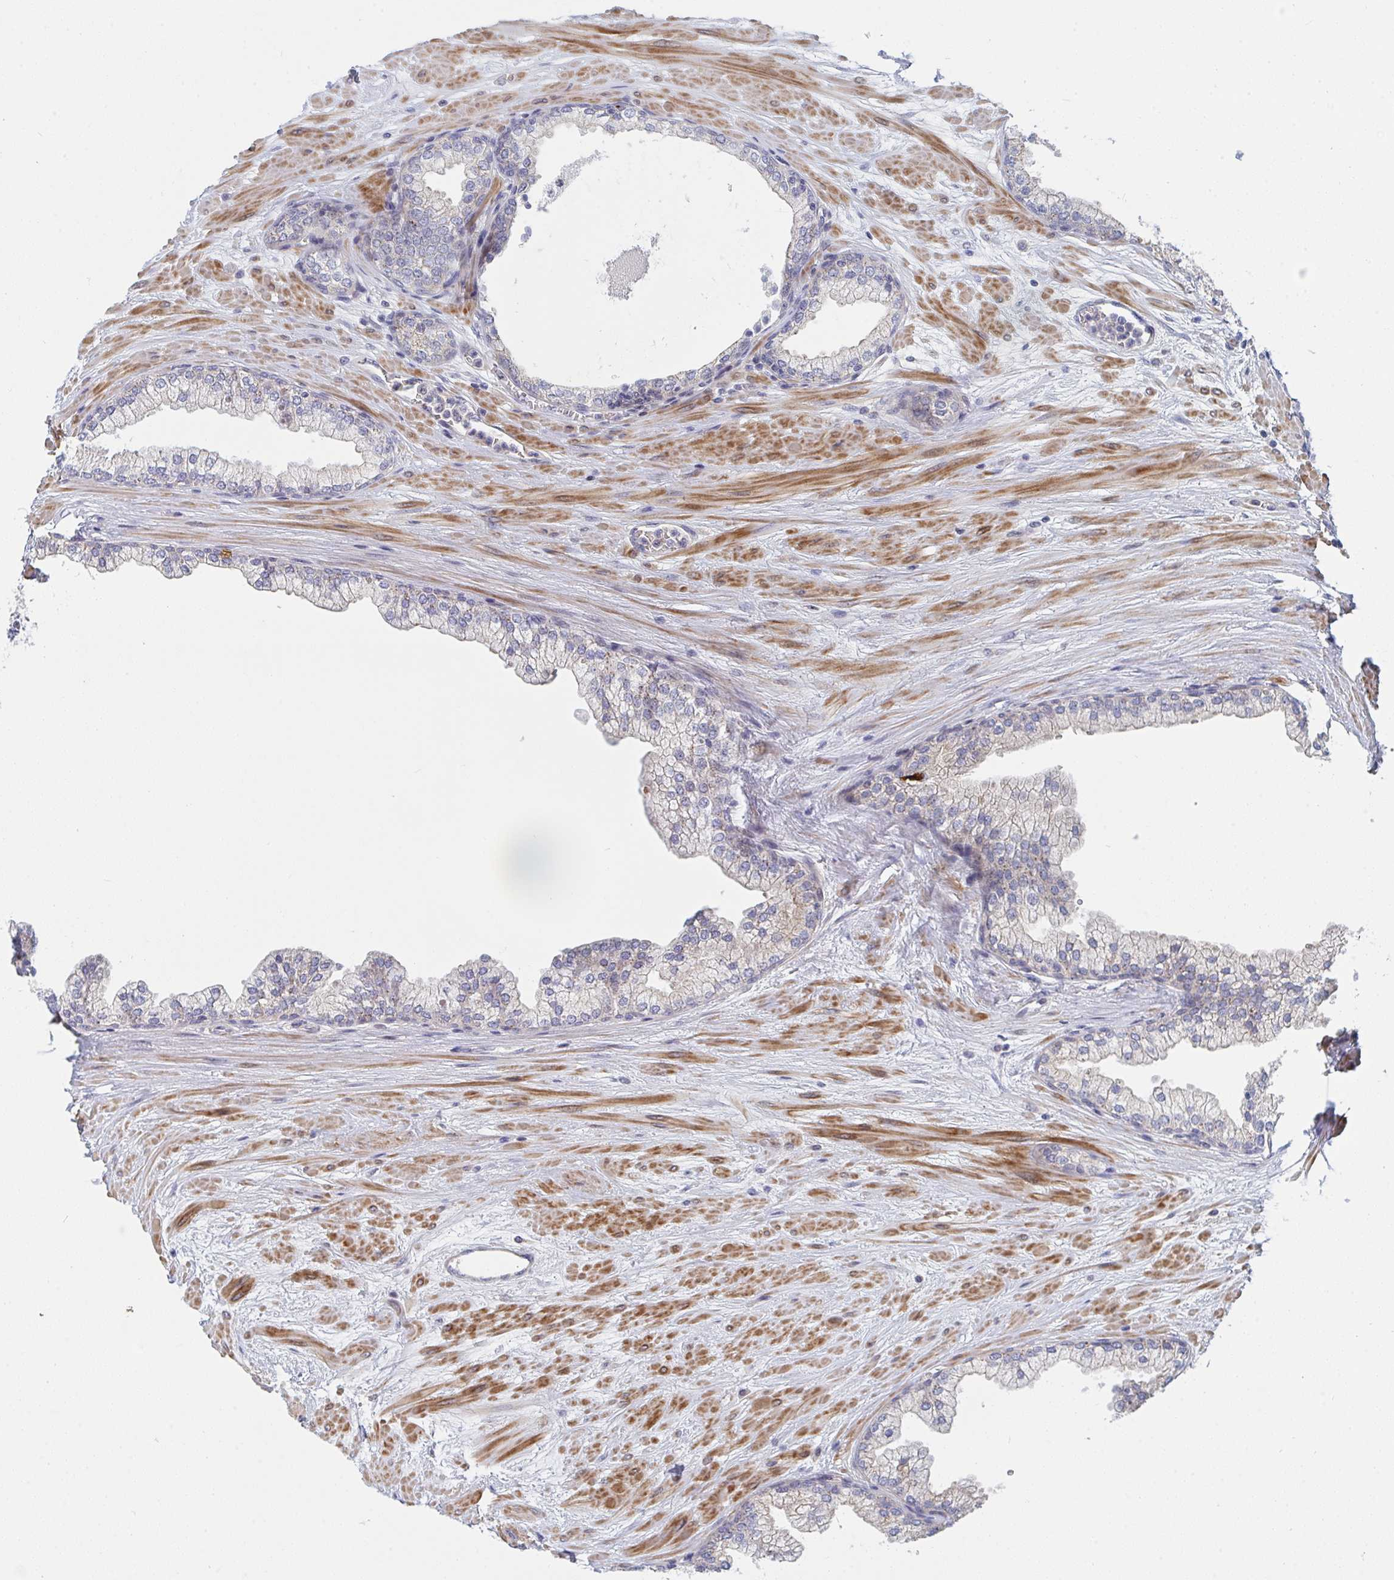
{"staining": {"intensity": "moderate", "quantity": "<25%", "location": "cytoplasmic/membranous"}, "tissue": "prostate", "cell_type": "Glandular cells", "image_type": "normal", "snomed": [{"axis": "morphology", "description": "Normal tissue, NOS"}, {"axis": "topography", "description": "Prostate"}, {"axis": "topography", "description": "Peripheral nerve tissue"}], "caption": "Immunohistochemistry (IHC) (DAB (3,3'-diaminobenzidine)) staining of normal human prostate reveals moderate cytoplasmic/membranous protein expression in about <25% of glandular cells.", "gene": "TNFSF4", "patient": {"sex": "male", "age": 61}}